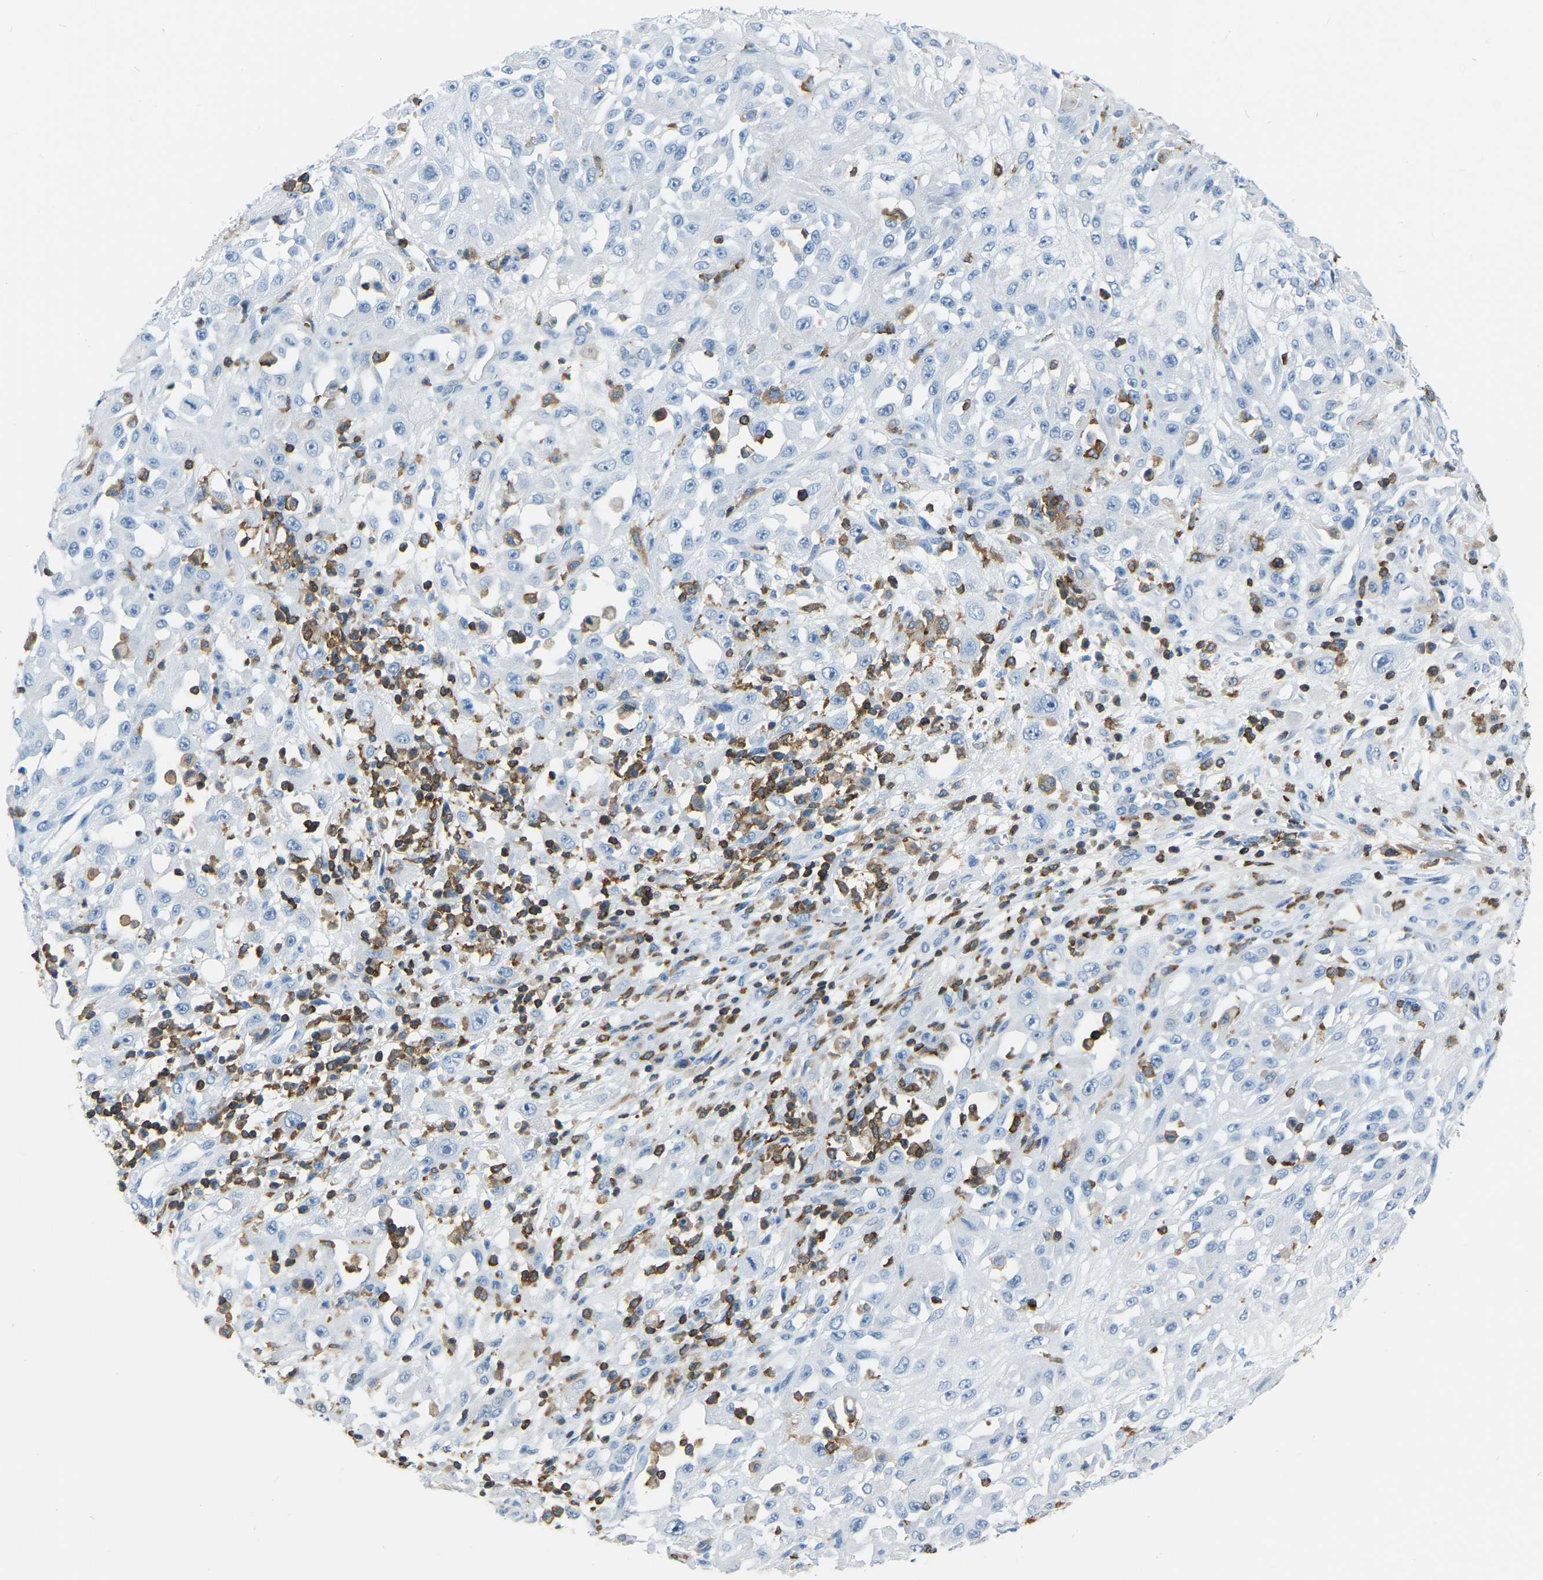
{"staining": {"intensity": "negative", "quantity": "none", "location": "none"}, "tissue": "skin cancer", "cell_type": "Tumor cells", "image_type": "cancer", "snomed": [{"axis": "morphology", "description": "Squamous cell carcinoma, NOS"}, {"axis": "morphology", "description": "Squamous cell carcinoma, metastatic, NOS"}, {"axis": "topography", "description": "Skin"}, {"axis": "topography", "description": "Lymph node"}], "caption": "Micrograph shows no protein expression in tumor cells of metastatic squamous cell carcinoma (skin) tissue. The staining was performed using DAB to visualize the protein expression in brown, while the nuclei were stained in blue with hematoxylin (Magnification: 20x).", "gene": "ARHGAP45", "patient": {"sex": "male", "age": 75}}